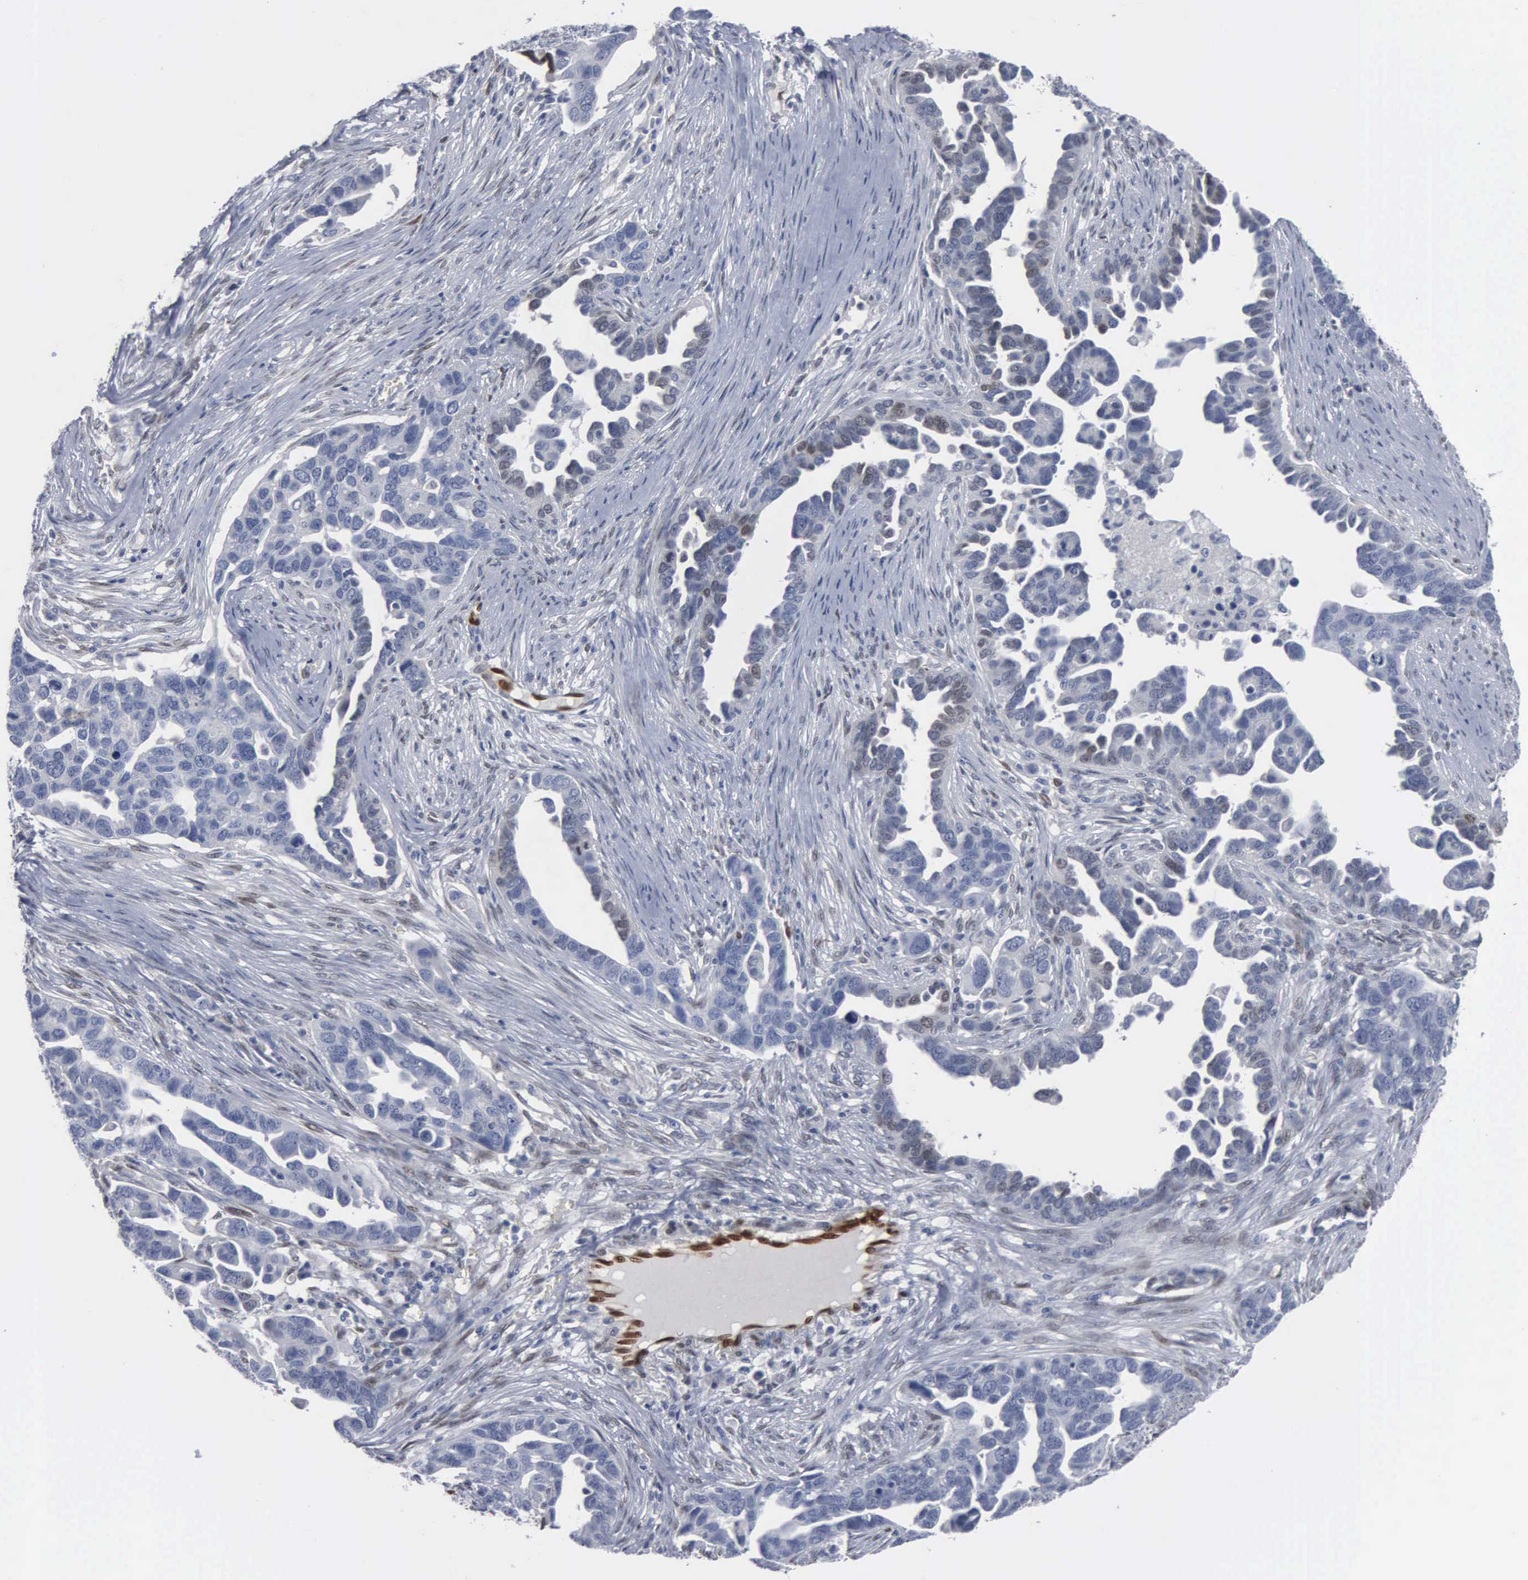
{"staining": {"intensity": "negative", "quantity": "none", "location": "none"}, "tissue": "ovarian cancer", "cell_type": "Tumor cells", "image_type": "cancer", "snomed": [{"axis": "morphology", "description": "Cystadenocarcinoma, serous, NOS"}, {"axis": "topography", "description": "Ovary"}], "caption": "Human ovarian cancer (serous cystadenocarcinoma) stained for a protein using immunohistochemistry exhibits no positivity in tumor cells.", "gene": "FGF2", "patient": {"sex": "female", "age": 54}}